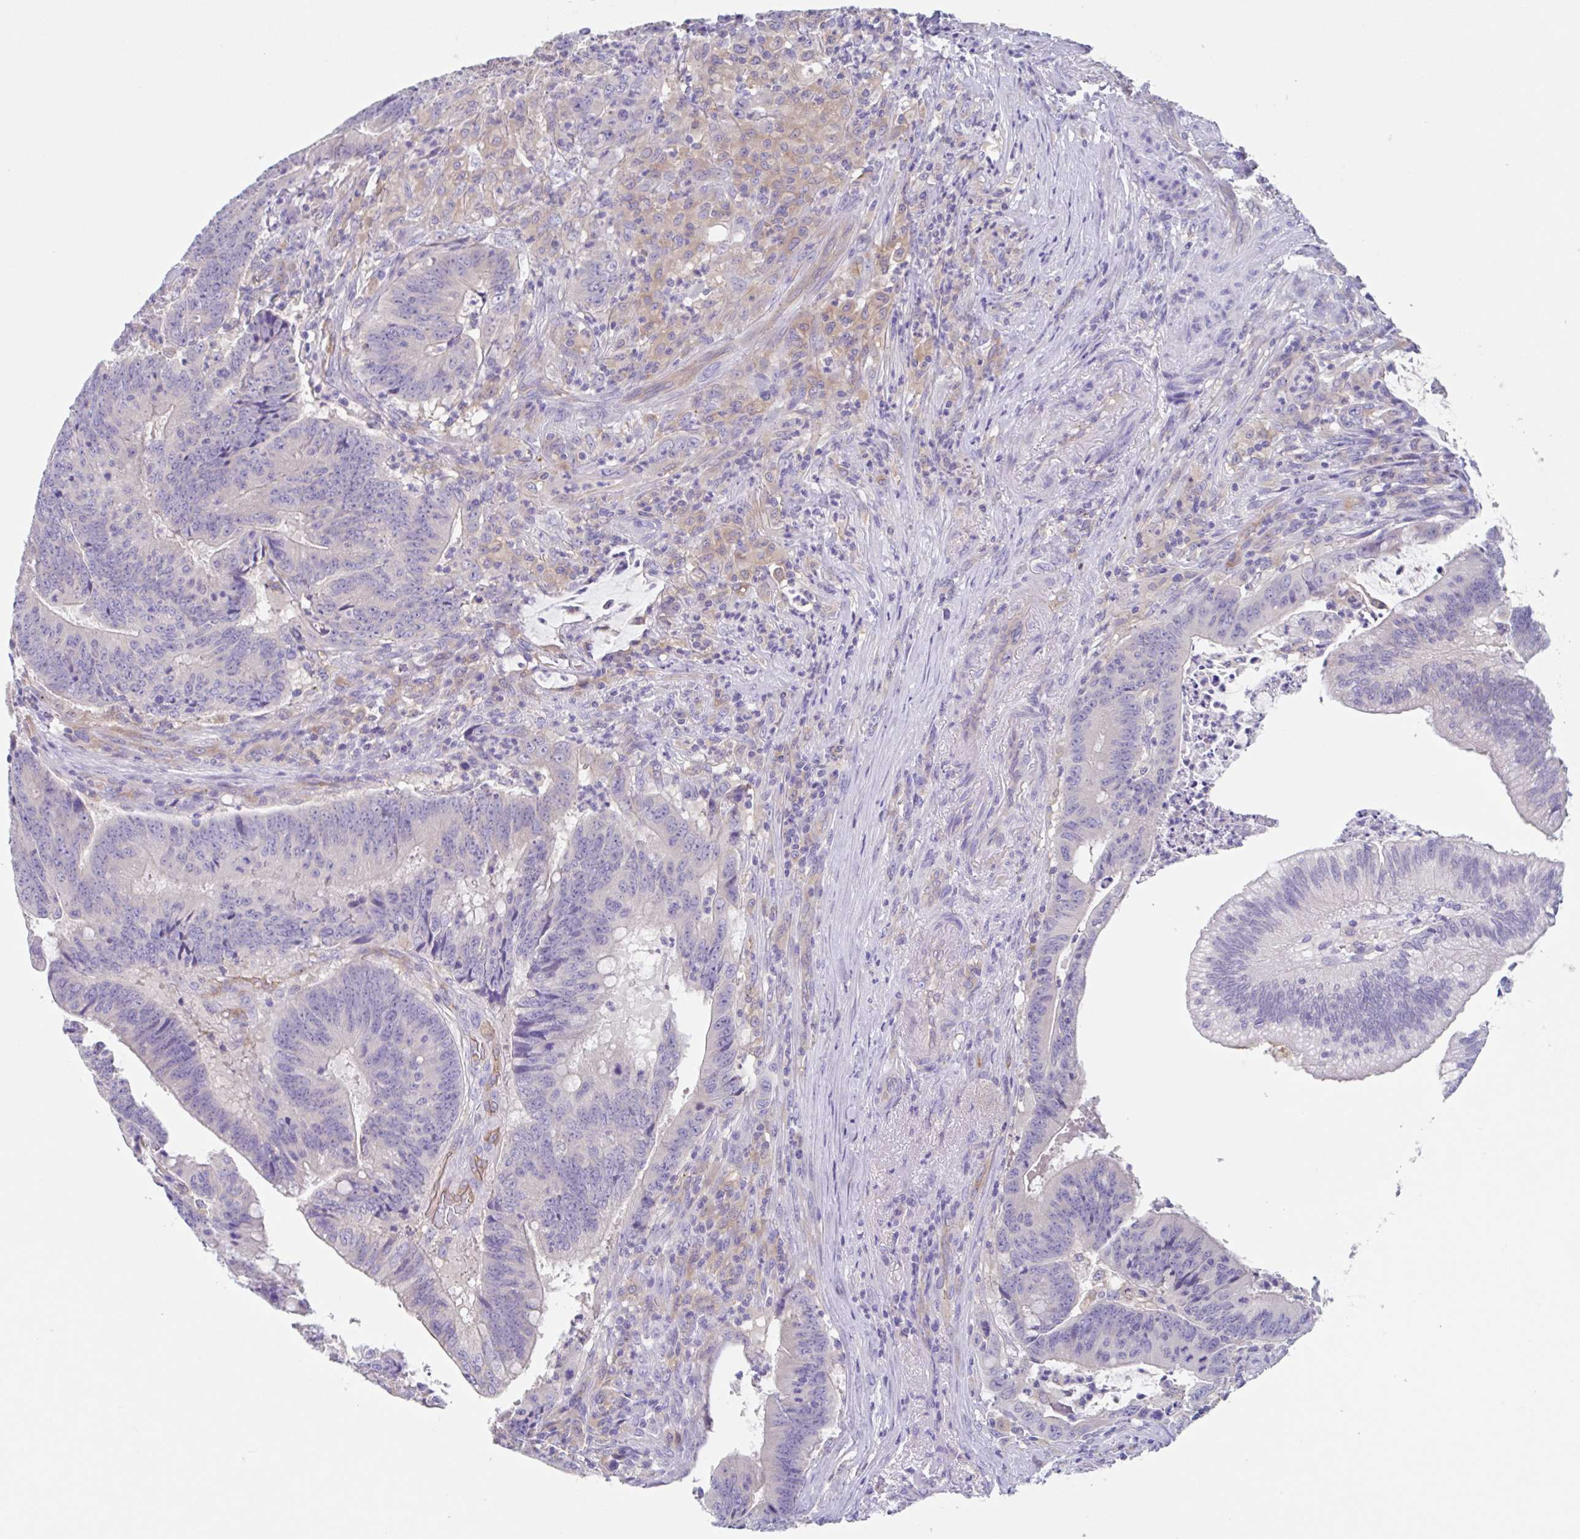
{"staining": {"intensity": "negative", "quantity": "none", "location": "none"}, "tissue": "colorectal cancer", "cell_type": "Tumor cells", "image_type": "cancer", "snomed": [{"axis": "morphology", "description": "Adenocarcinoma, NOS"}, {"axis": "topography", "description": "Colon"}], "caption": "Tumor cells show no significant expression in colorectal adenocarcinoma.", "gene": "EHD4", "patient": {"sex": "female", "age": 87}}